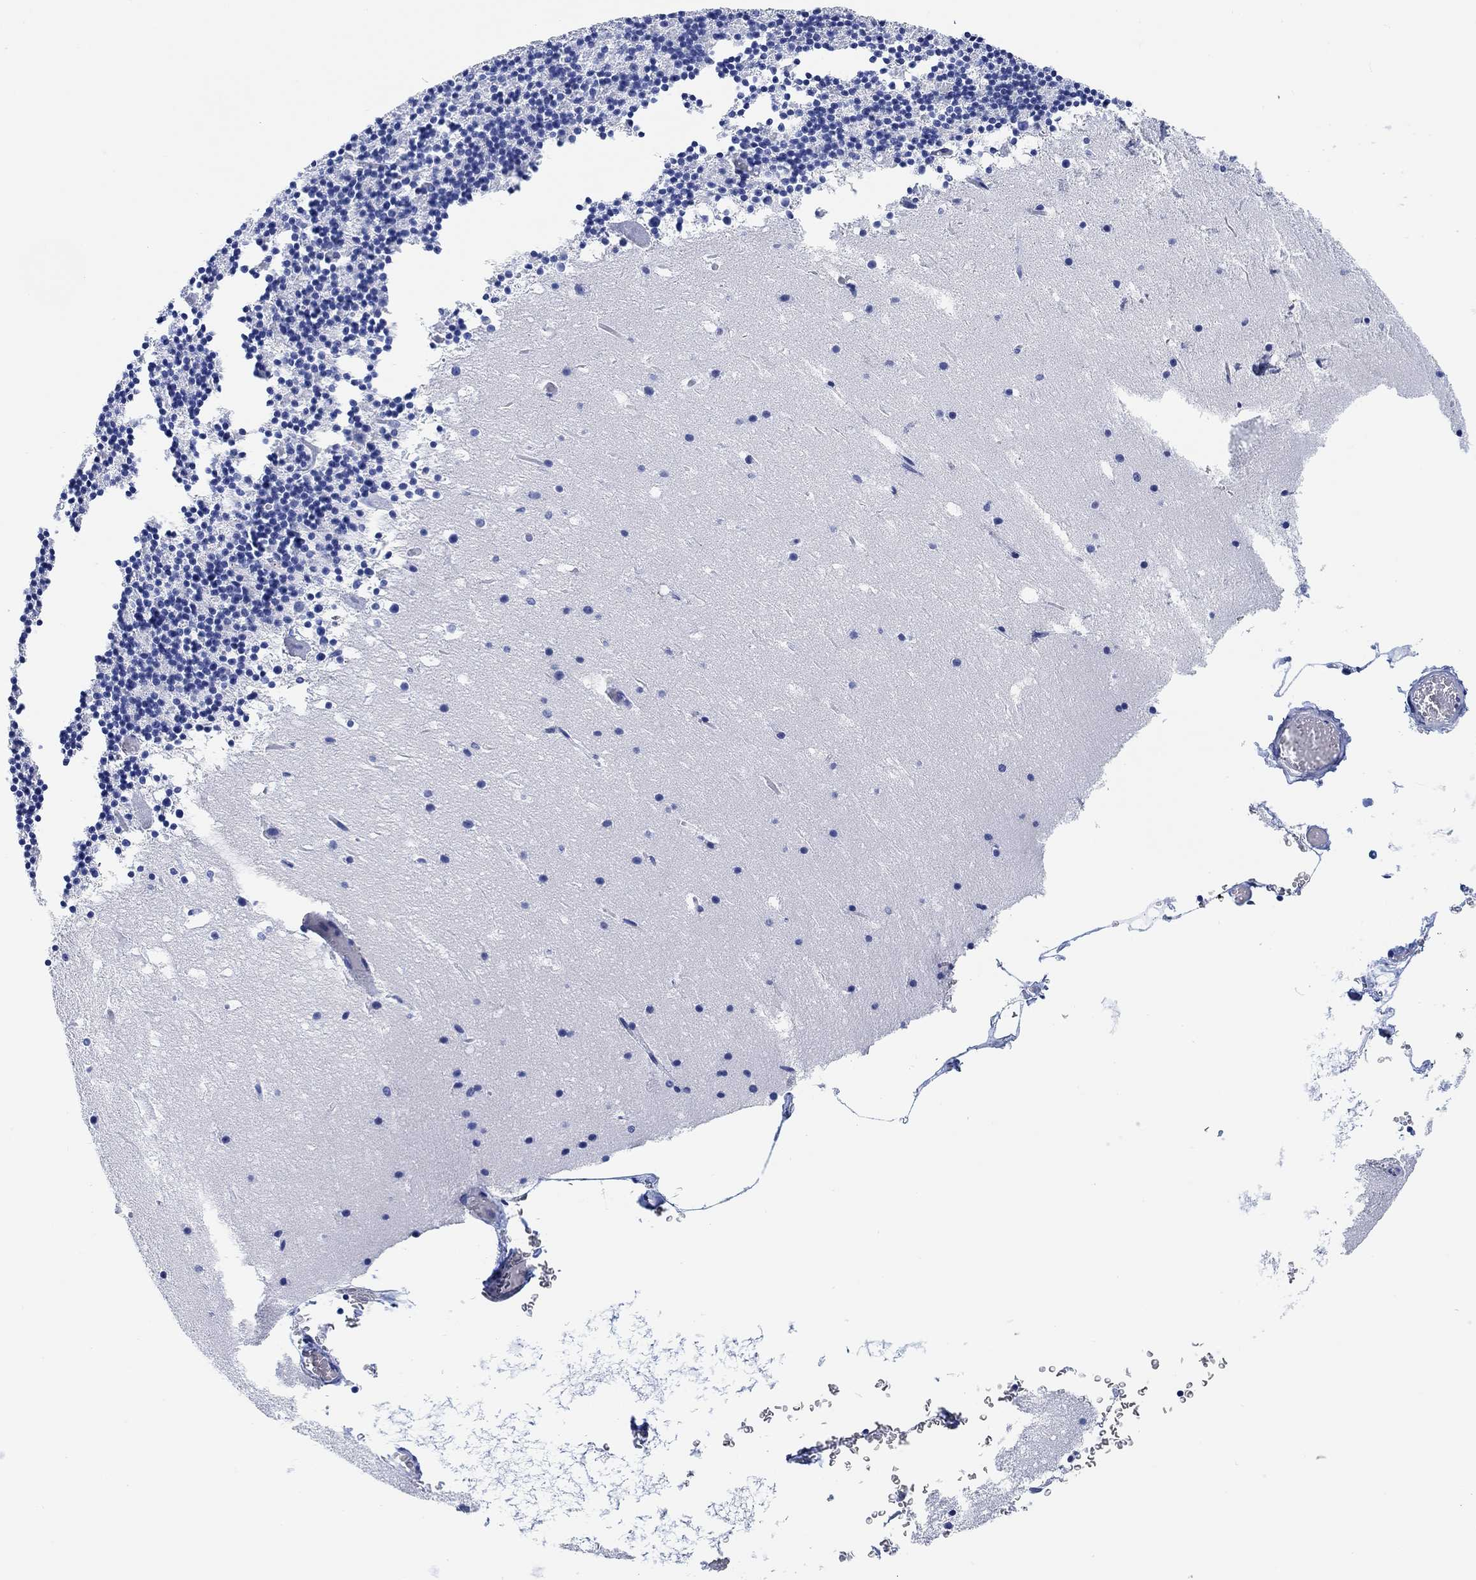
{"staining": {"intensity": "negative", "quantity": "none", "location": "none"}, "tissue": "cerebellum", "cell_type": "Cells in granular layer", "image_type": "normal", "snomed": [{"axis": "morphology", "description": "Normal tissue, NOS"}, {"axis": "topography", "description": "Cerebellum"}], "caption": "Cells in granular layer are negative for protein expression in unremarkable human cerebellum. The staining was performed using DAB to visualize the protein expression in brown, while the nuclei were stained in blue with hematoxylin (Magnification: 20x).", "gene": "ANKRD33", "patient": {"sex": "male", "age": 37}}